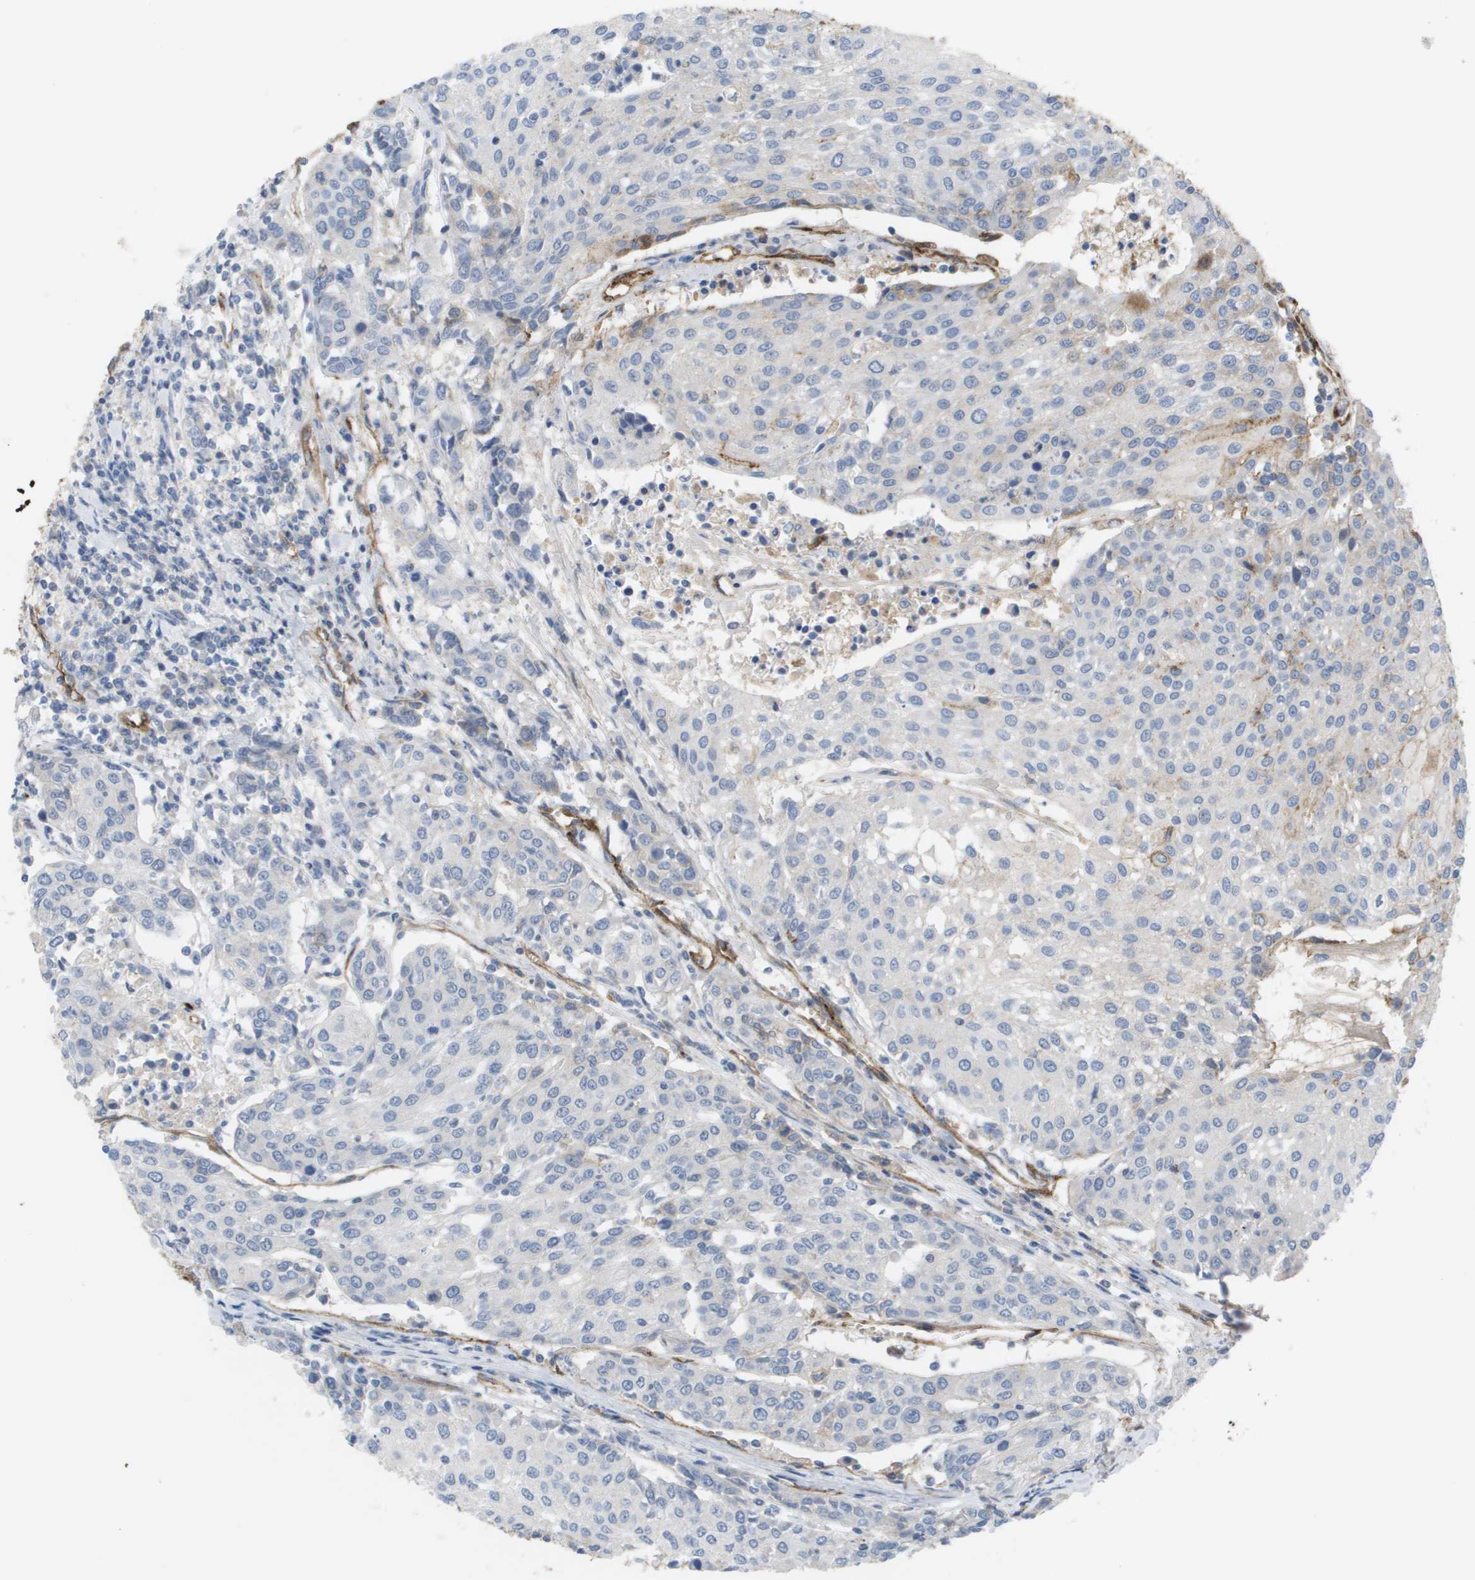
{"staining": {"intensity": "negative", "quantity": "none", "location": "none"}, "tissue": "urothelial cancer", "cell_type": "Tumor cells", "image_type": "cancer", "snomed": [{"axis": "morphology", "description": "Urothelial carcinoma, High grade"}, {"axis": "topography", "description": "Urinary bladder"}], "caption": "Immunohistochemical staining of human urothelial cancer shows no significant staining in tumor cells.", "gene": "ANGPT2", "patient": {"sex": "female", "age": 85}}